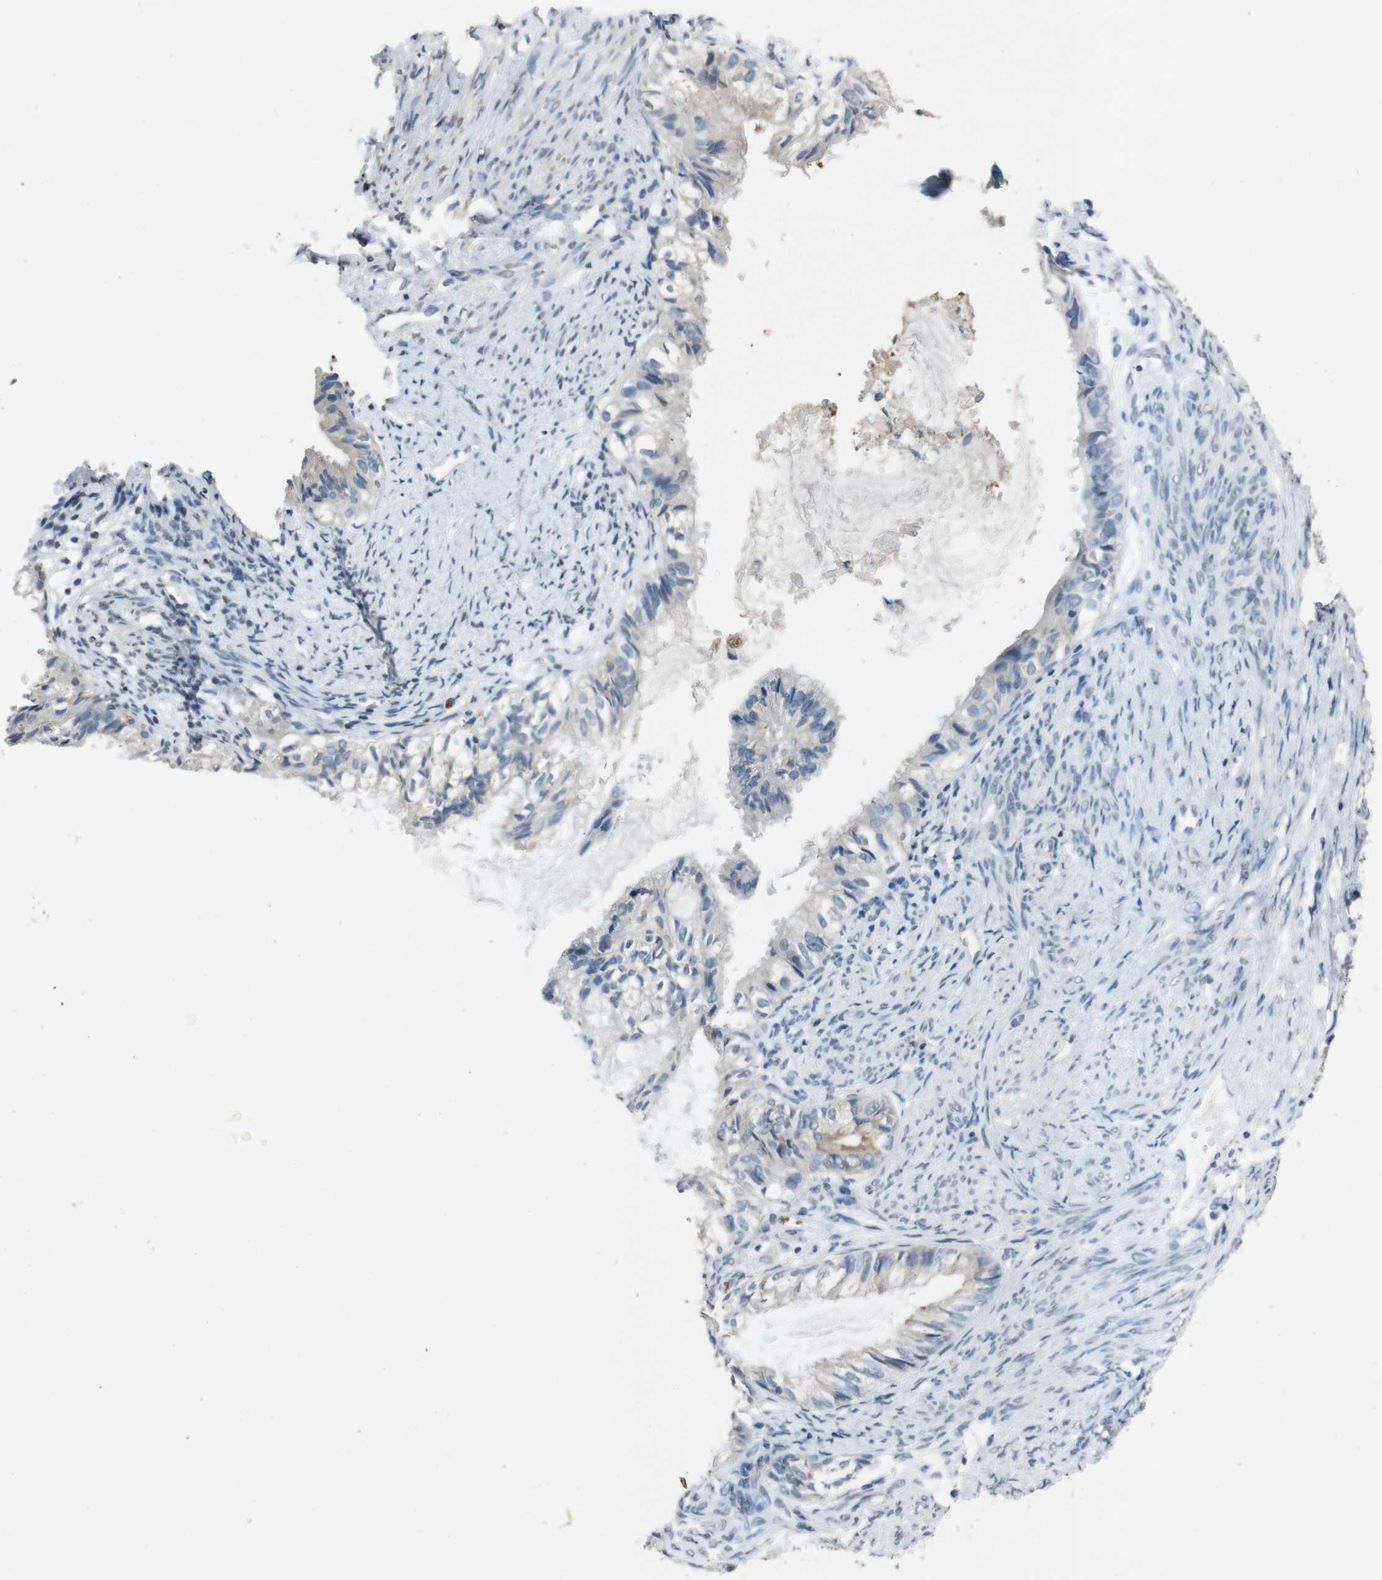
{"staining": {"intensity": "negative", "quantity": "none", "location": "none"}, "tissue": "cervical cancer", "cell_type": "Tumor cells", "image_type": "cancer", "snomed": [{"axis": "morphology", "description": "Normal tissue, NOS"}, {"axis": "morphology", "description": "Adenocarcinoma, NOS"}, {"axis": "topography", "description": "Cervix"}, {"axis": "topography", "description": "Endometrium"}], "caption": "Immunohistochemistry photomicrograph of neoplastic tissue: cervical cancer (adenocarcinoma) stained with DAB displays no significant protein positivity in tumor cells.", "gene": "STBD1", "patient": {"sex": "female", "age": 86}}